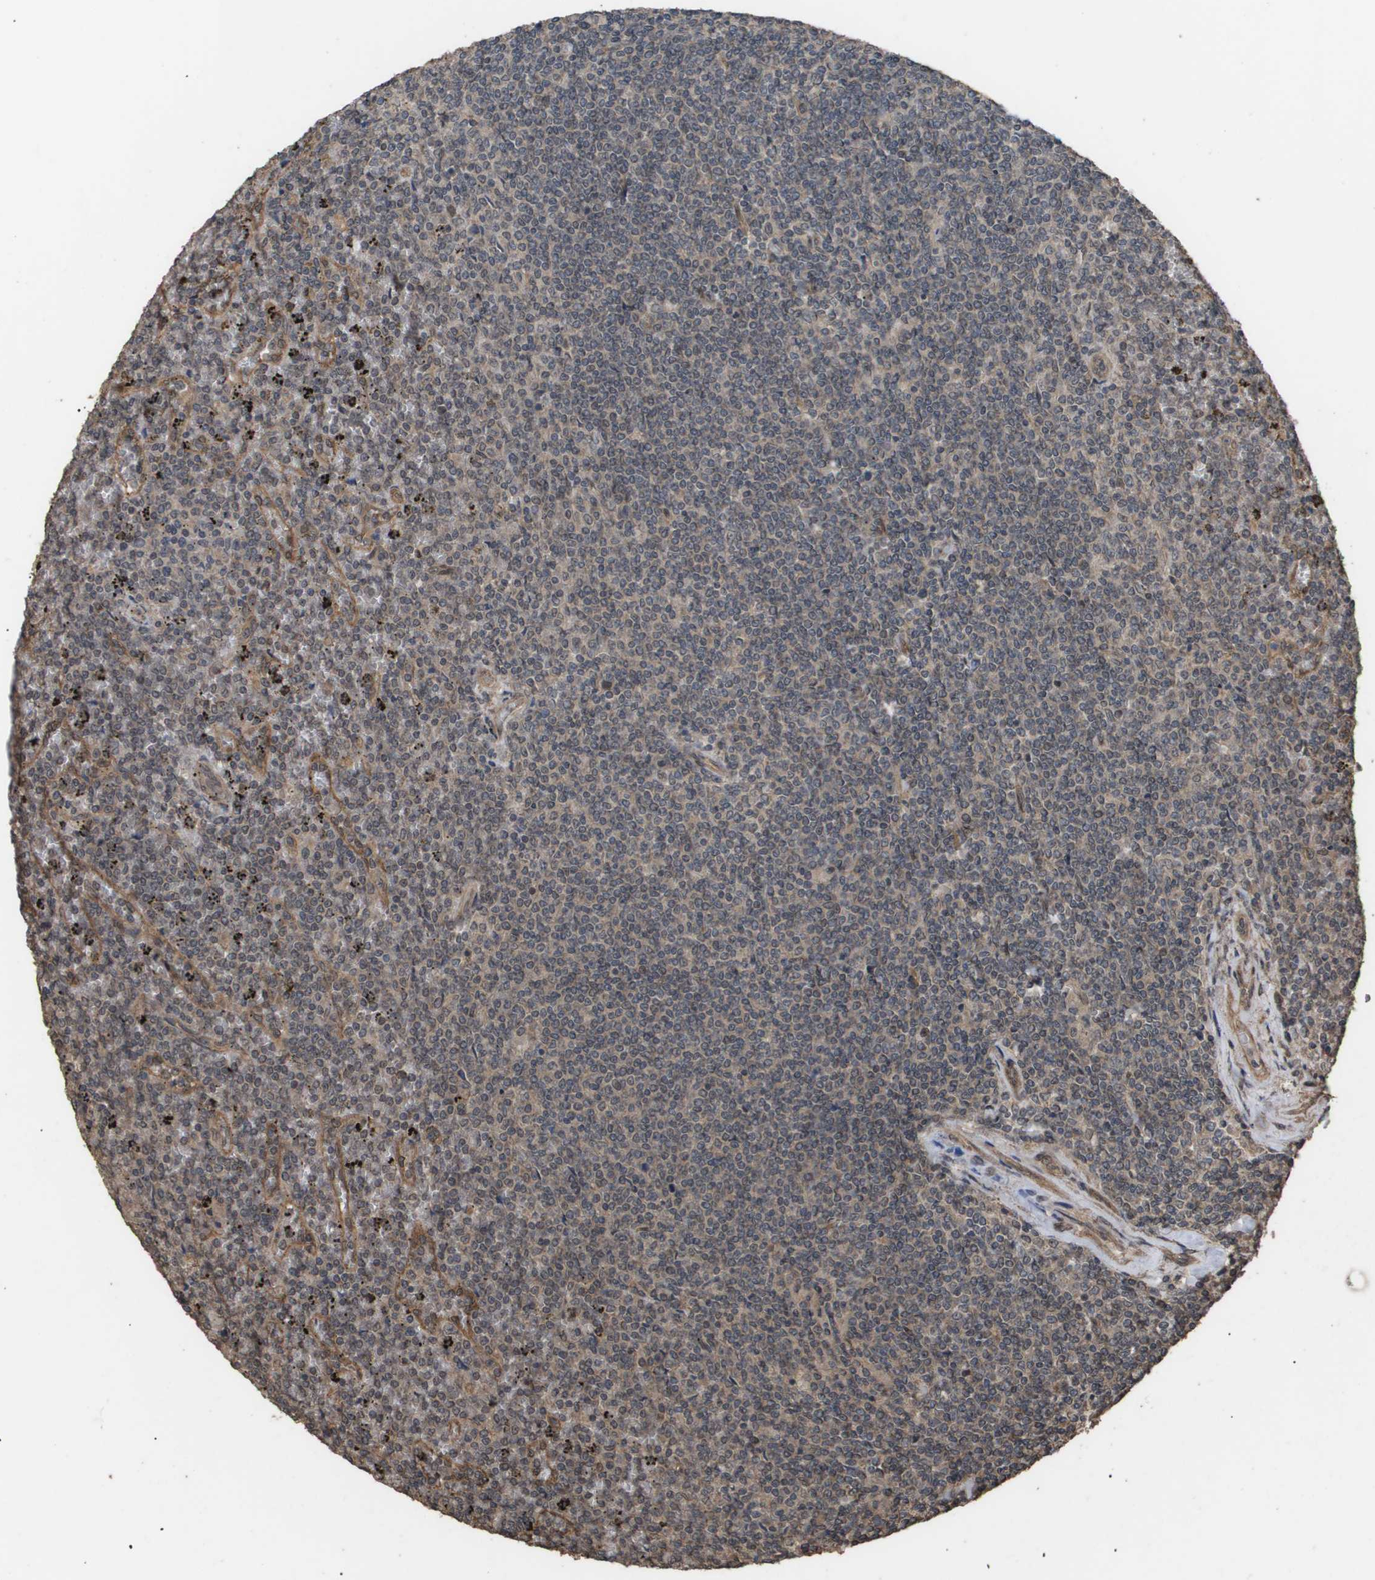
{"staining": {"intensity": "weak", "quantity": ">75%", "location": "cytoplasmic/membranous"}, "tissue": "lymphoma", "cell_type": "Tumor cells", "image_type": "cancer", "snomed": [{"axis": "morphology", "description": "Malignant lymphoma, non-Hodgkin's type, Low grade"}, {"axis": "topography", "description": "Spleen"}], "caption": "High-magnification brightfield microscopy of low-grade malignant lymphoma, non-Hodgkin's type stained with DAB (brown) and counterstained with hematoxylin (blue). tumor cells exhibit weak cytoplasmic/membranous expression is seen in about>75% of cells.", "gene": "CUL5", "patient": {"sex": "female", "age": 19}}